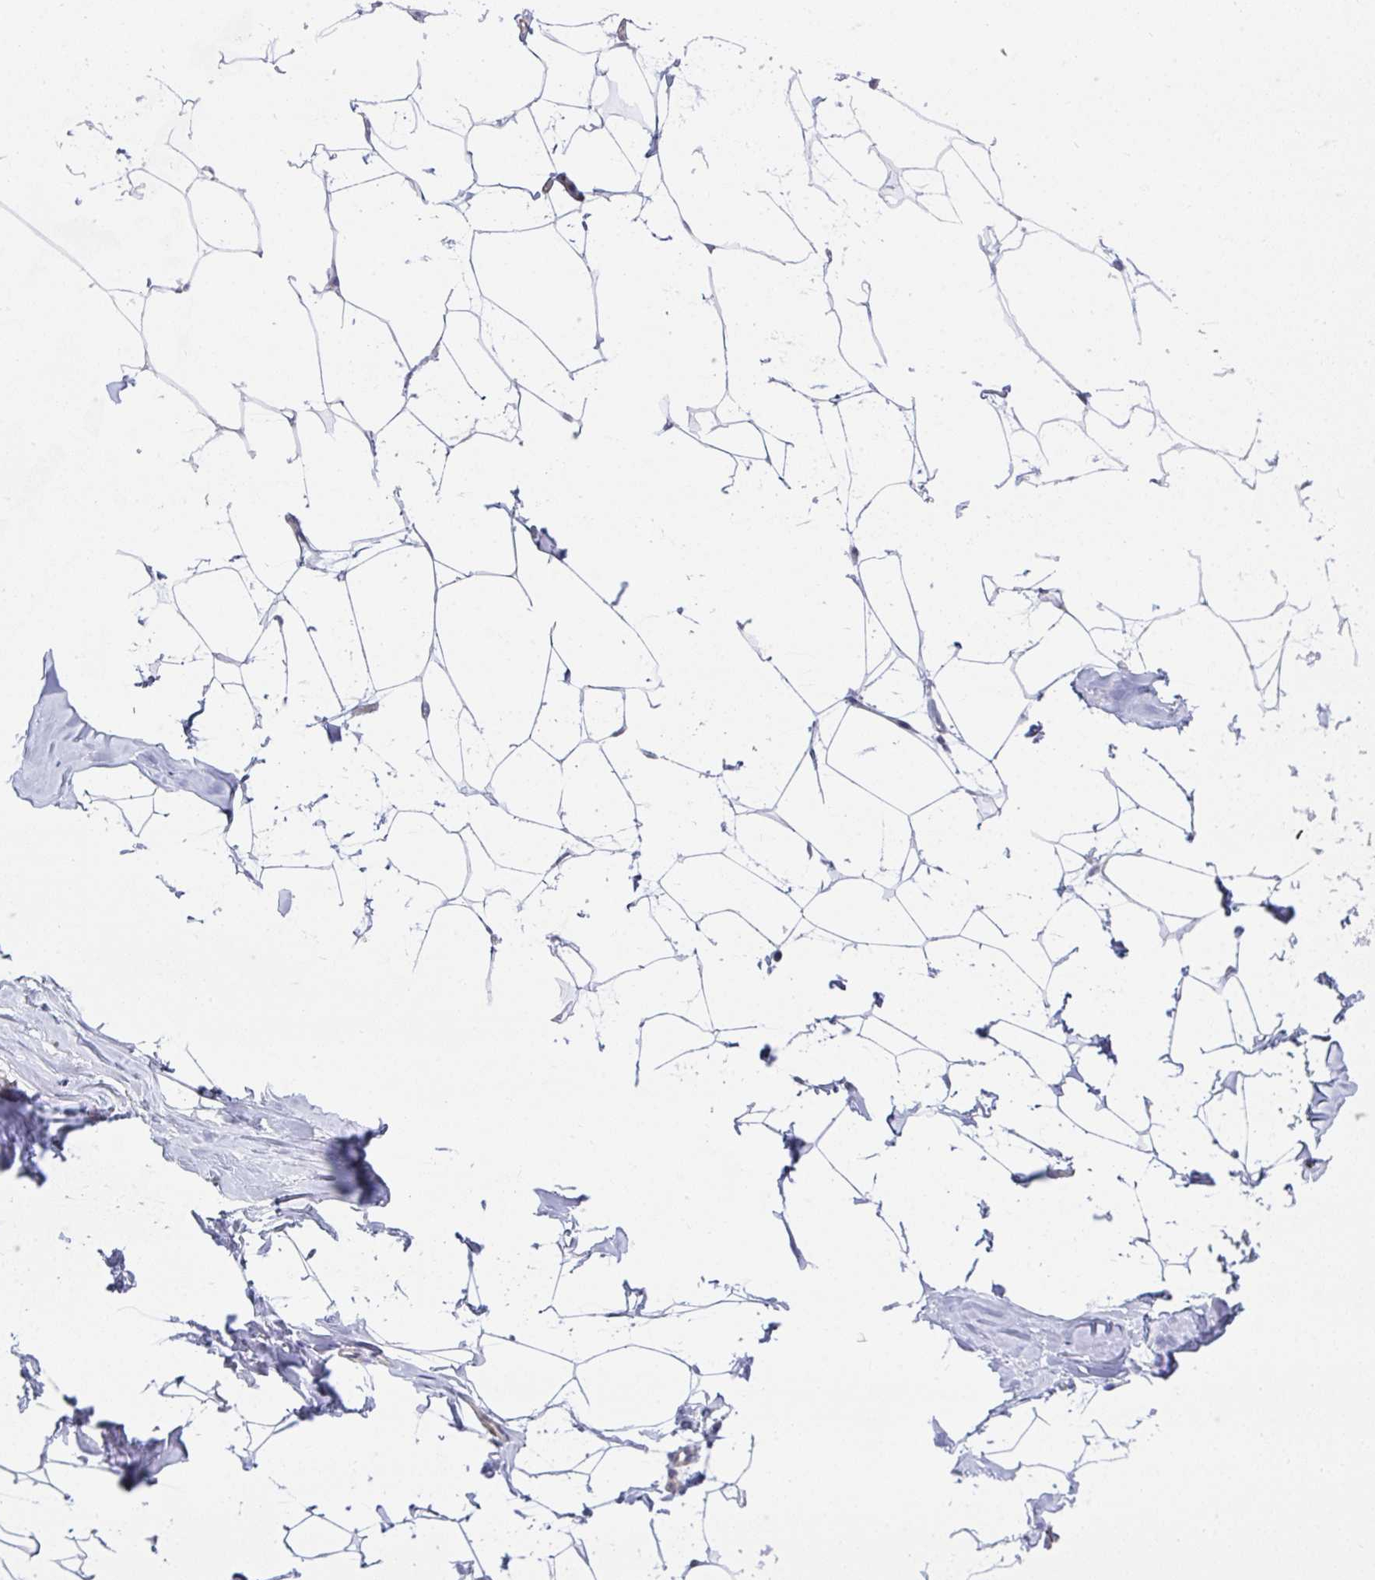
{"staining": {"intensity": "negative", "quantity": "none", "location": "none"}, "tissue": "breast", "cell_type": "Adipocytes", "image_type": "normal", "snomed": [{"axis": "morphology", "description": "Normal tissue, NOS"}, {"axis": "topography", "description": "Breast"}], "caption": "Immunohistochemical staining of benign human breast displays no significant staining in adipocytes. Nuclei are stained in blue.", "gene": "GINS2", "patient": {"sex": "female", "age": 32}}